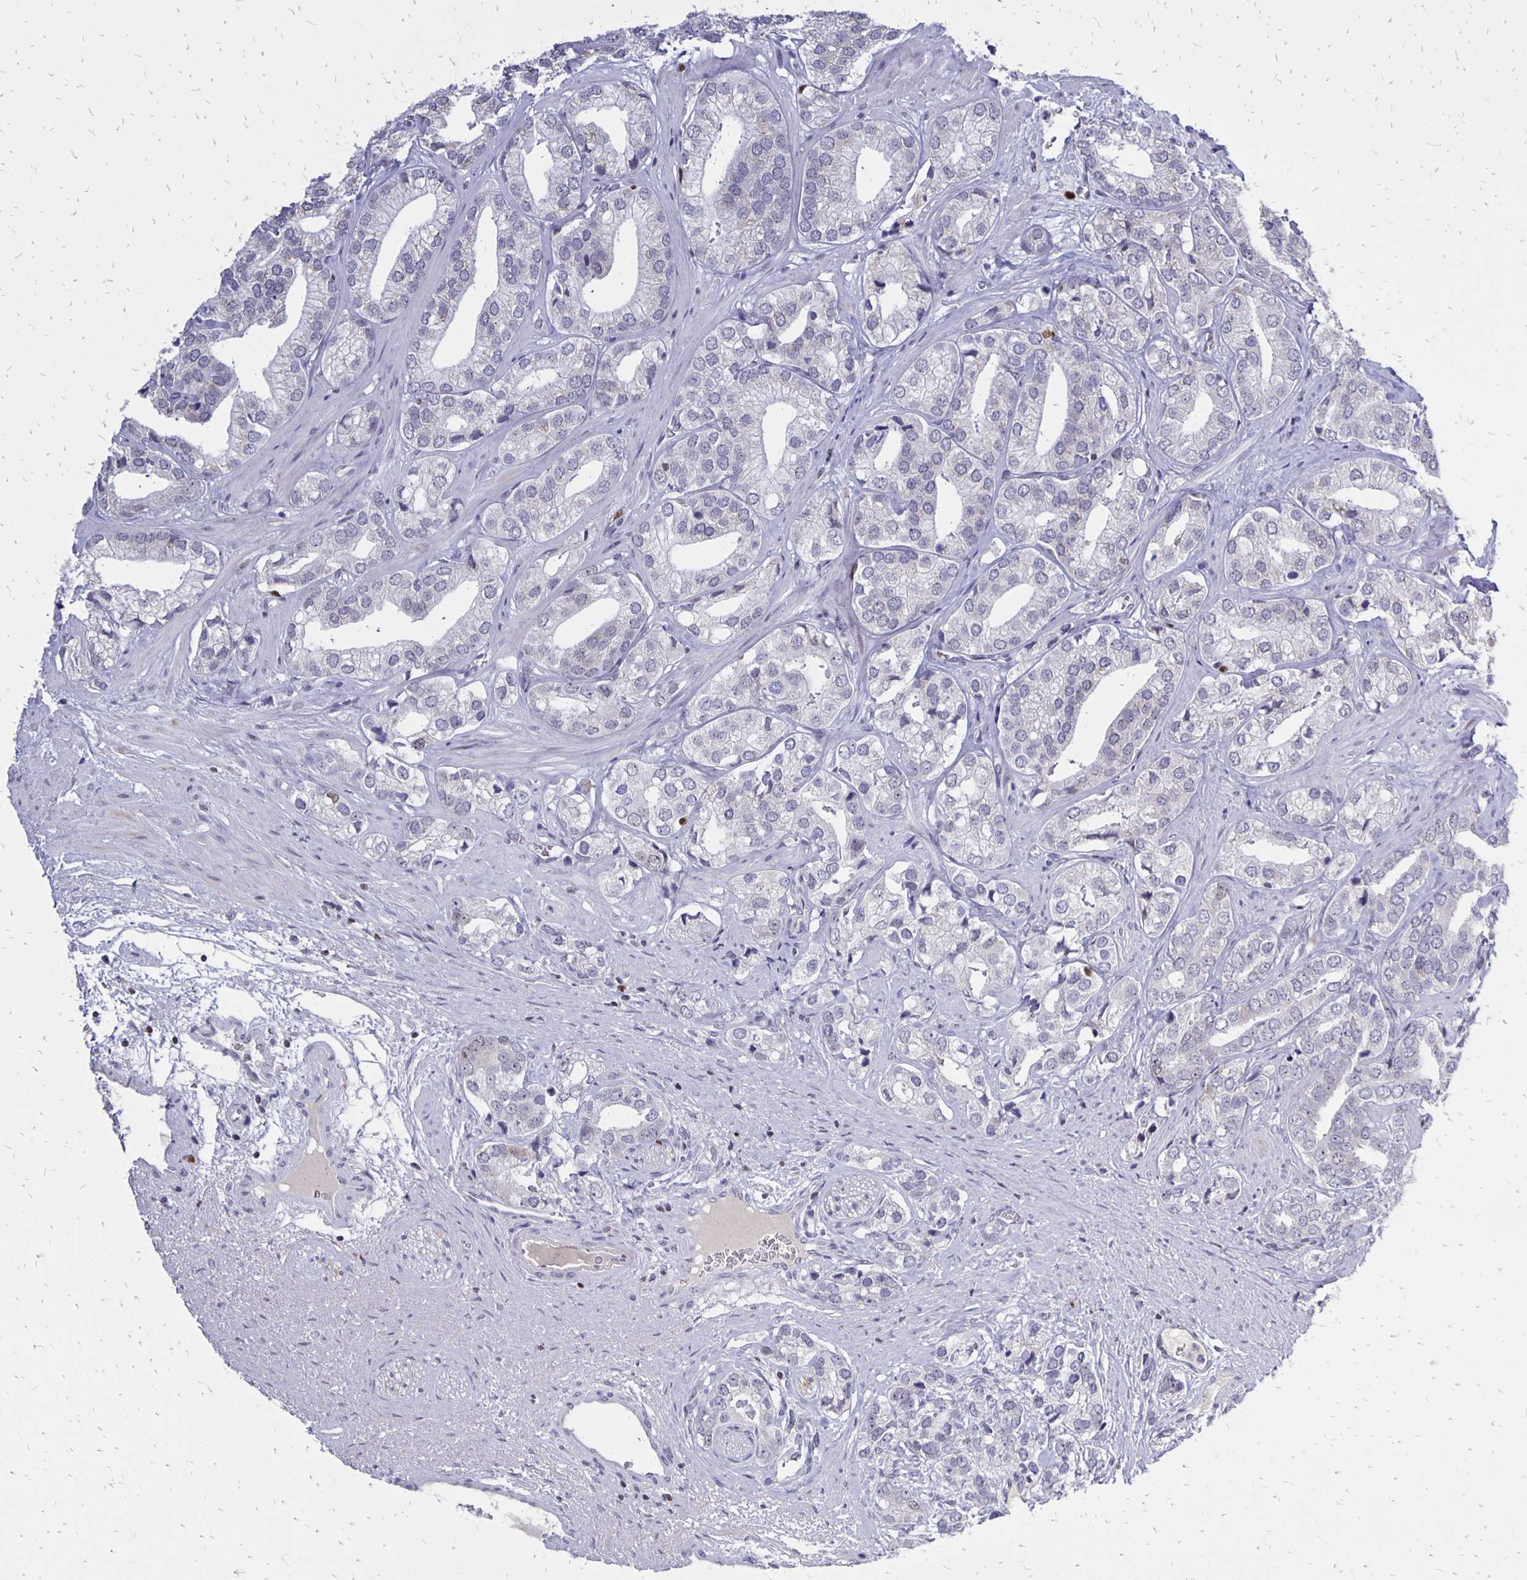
{"staining": {"intensity": "negative", "quantity": "none", "location": "none"}, "tissue": "prostate cancer", "cell_type": "Tumor cells", "image_type": "cancer", "snomed": [{"axis": "morphology", "description": "Adenocarcinoma, High grade"}, {"axis": "topography", "description": "Prostate"}], "caption": "Image shows no significant protein expression in tumor cells of prostate high-grade adenocarcinoma. Nuclei are stained in blue.", "gene": "DCK", "patient": {"sex": "male", "age": 58}}